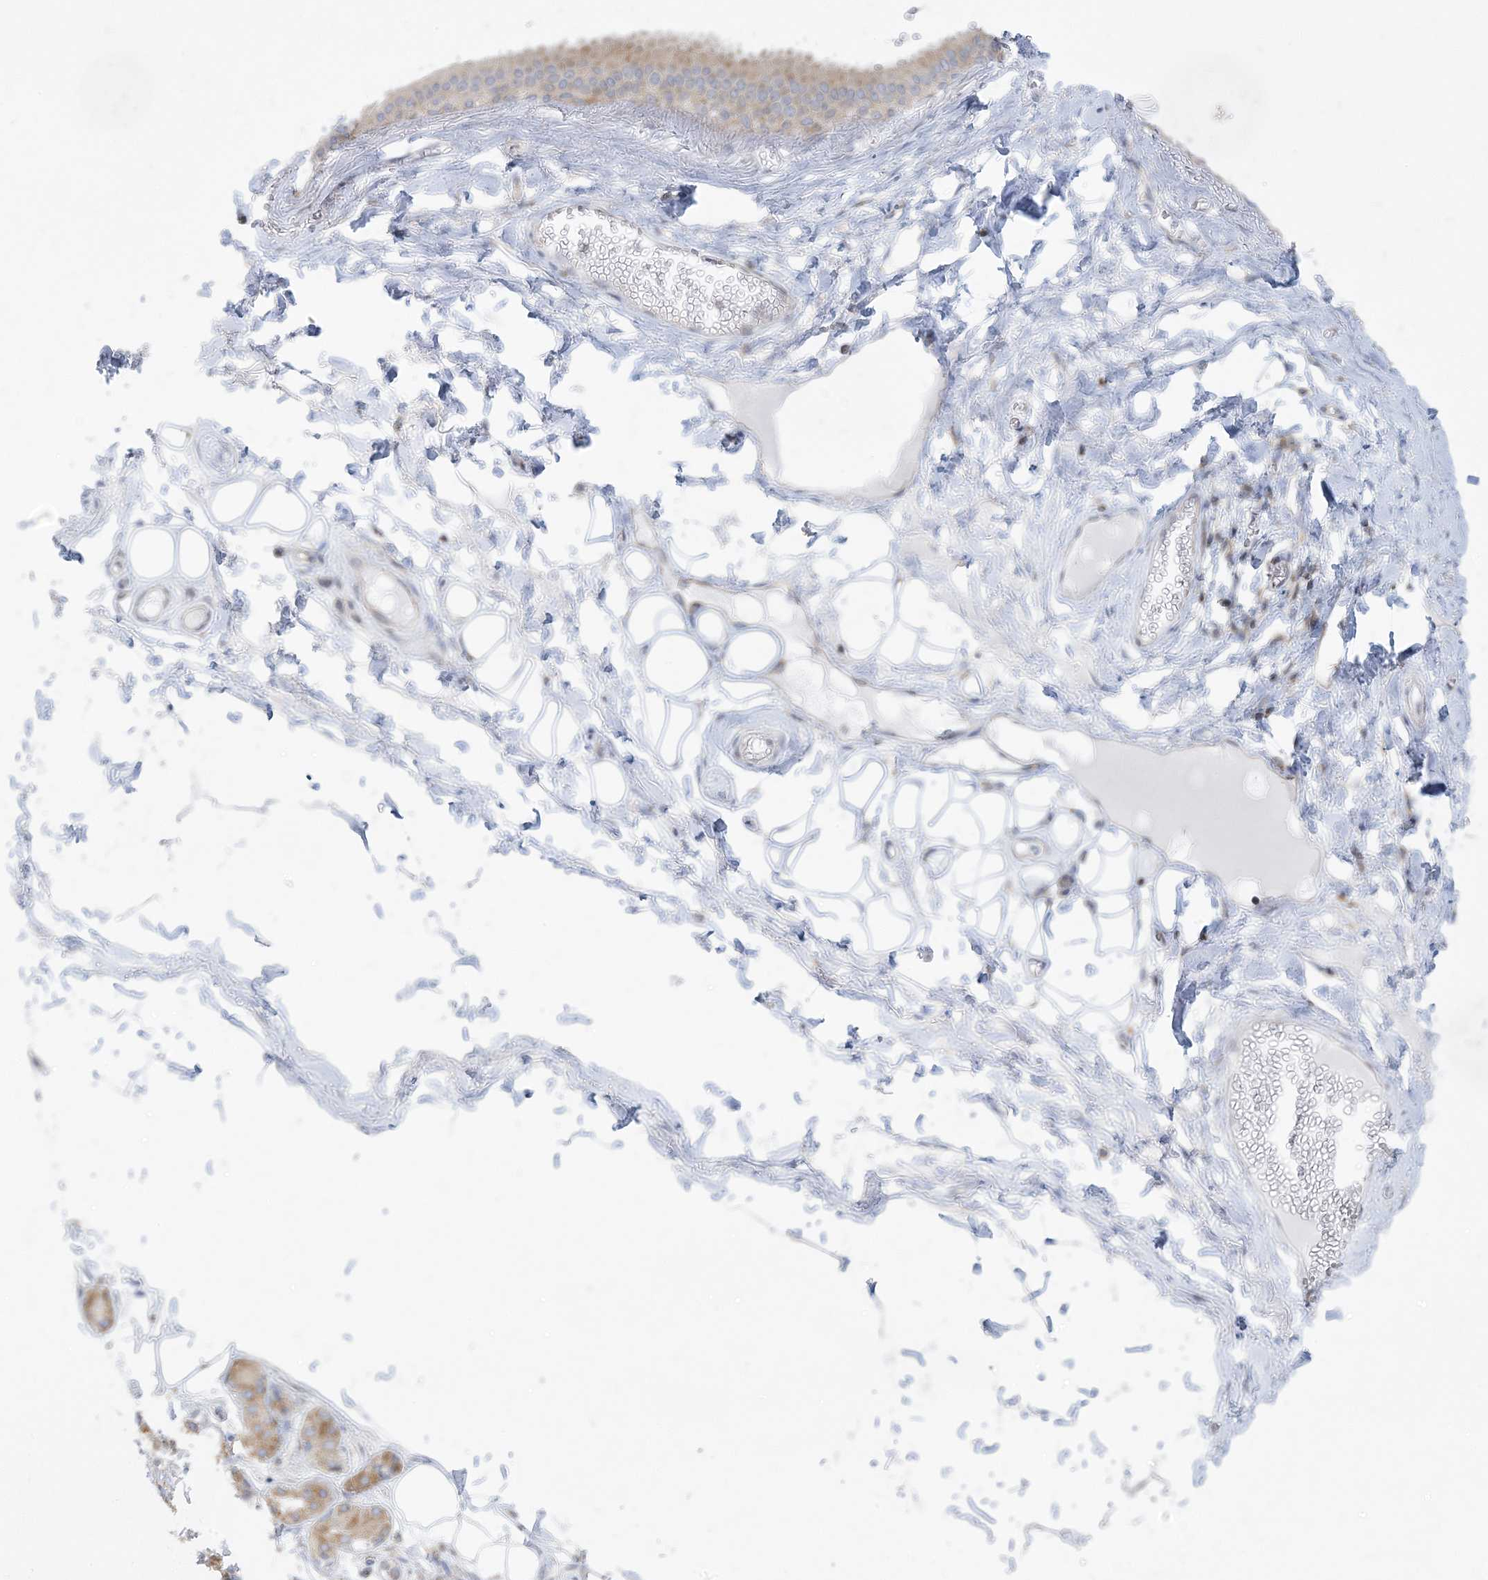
{"staining": {"intensity": "negative", "quantity": "none", "location": "none"}, "tissue": "adipose tissue", "cell_type": "Adipocytes", "image_type": "normal", "snomed": [{"axis": "morphology", "description": "Normal tissue, NOS"}, {"axis": "morphology", "description": "Inflammation, NOS"}, {"axis": "topography", "description": "Salivary gland"}, {"axis": "topography", "description": "Peripheral nerve tissue"}], "caption": "This is a photomicrograph of IHC staining of normal adipose tissue, which shows no staining in adipocytes.", "gene": "SLAMF9", "patient": {"sex": "female", "age": 75}}